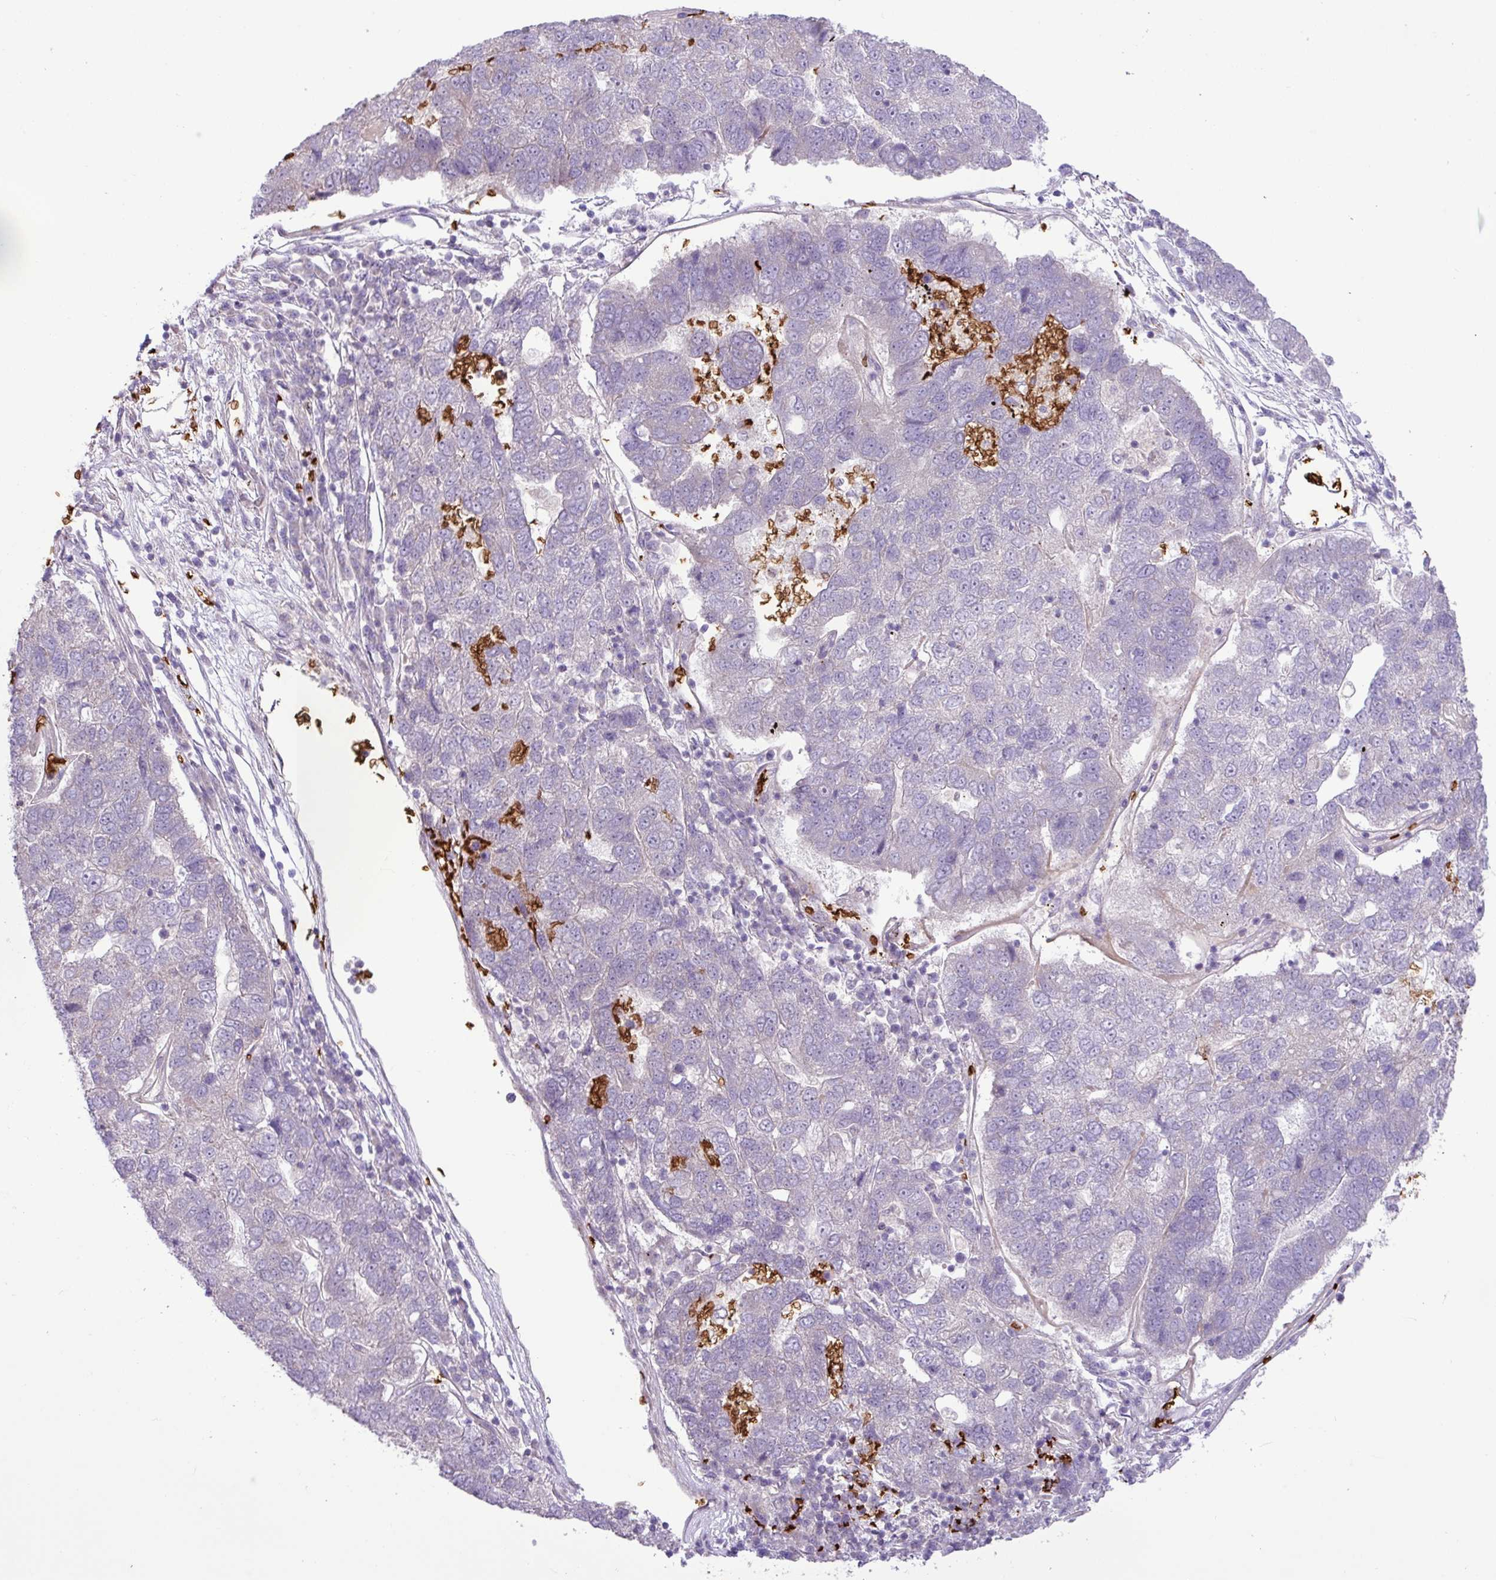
{"staining": {"intensity": "negative", "quantity": "none", "location": "none"}, "tissue": "pancreatic cancer", "cell_type": "Tumor cells", "image_type": "cancer", "snomed": [{"axis": "morphology", "description": "Adenocarcinoma, NOS"}, {"axis": "topography", "description": "Pancreas"}], "caption": "The photomicrograph displays no significant expression in tumor cells of adenocarcinoma (pancreatic).", "gene": "RAD21L1", "patient": {"sex": "female", "age": 61}}